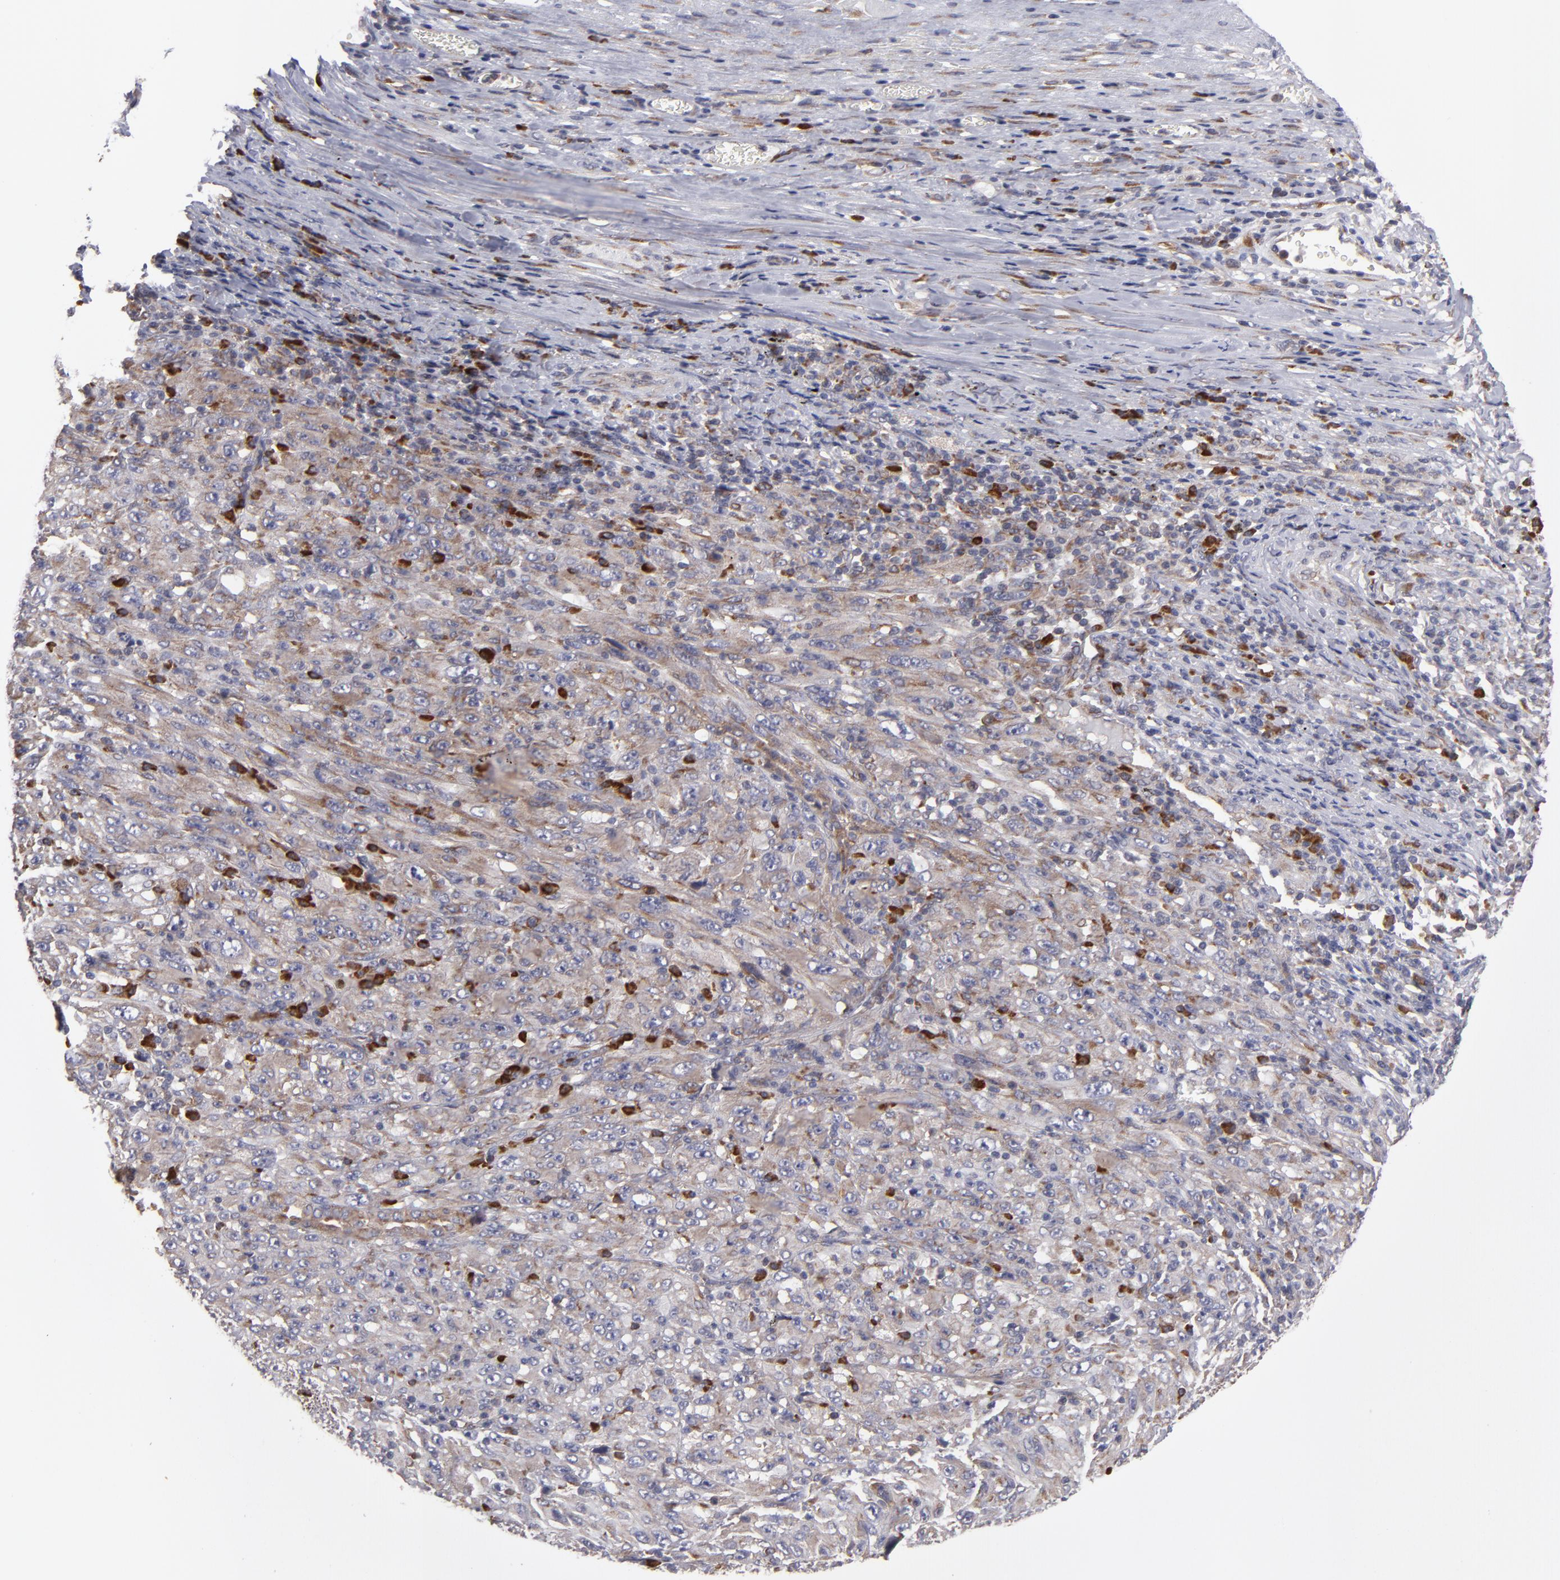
{"staining": {"intensity": "weak", "quantity": "25%-75%", "location": "cytoplasmic/membranous"}, "tissue": "melanoma", "cell_type": "Tumor cells", "image_type": "cancer", "snomed": [{"axis": "morphology", "description": "Malignant melanoma, Metastatic site"}, {"axis": "topography", "description": "Skin"}], "caption": "The image reveals immunohistochemical staining of melanoma. There is weak cytoplasmic/membranous expression is appreciated in about 25%-75% of tumor cells. (IHC, brightfield microscopy, high magnification).", "gene": "SND1", "patient": {"sex": "female", "age": 56}}